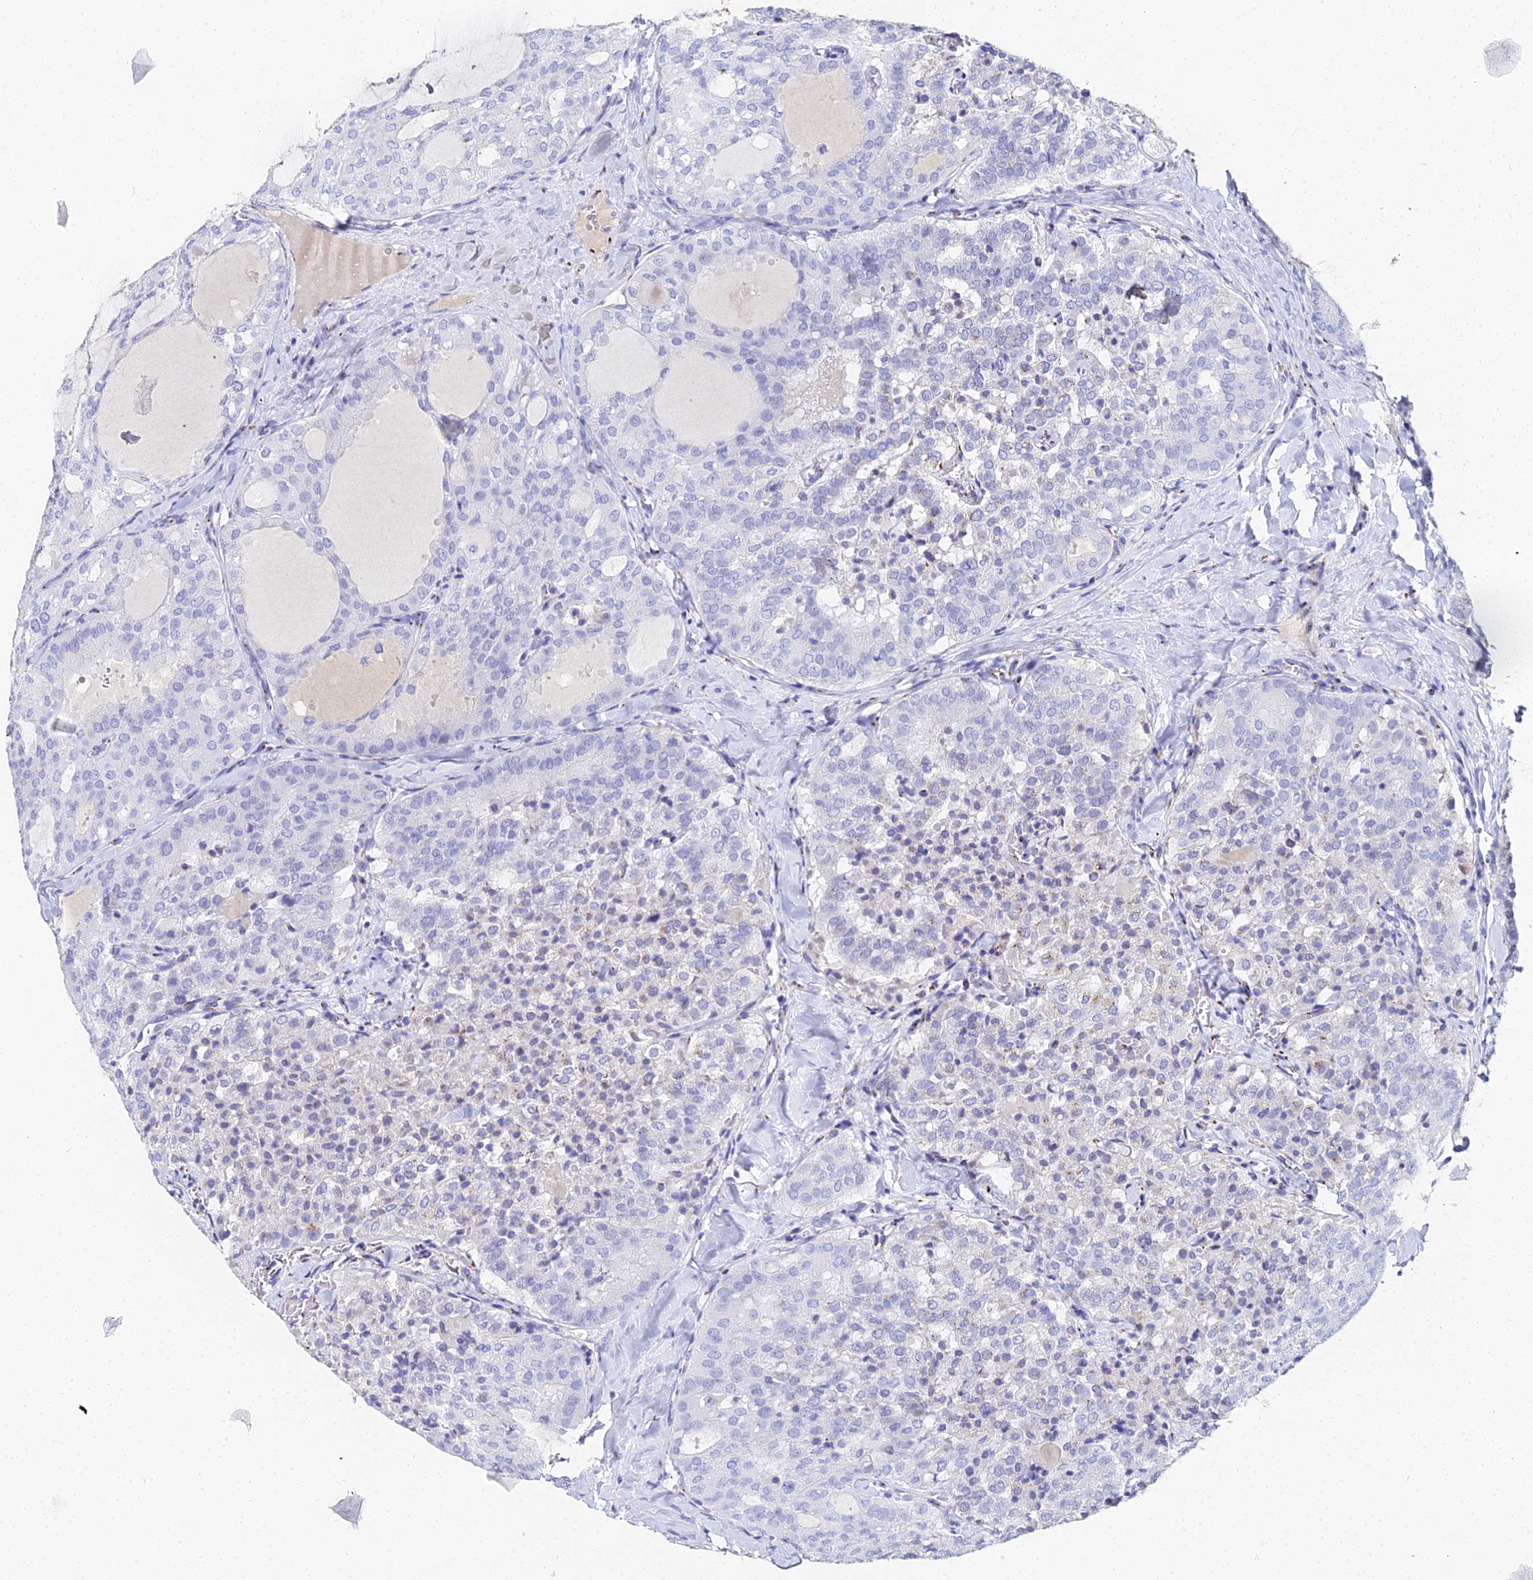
{"staining": {"intensity": "negative", "quantity": "none", "location": "none"}, "tissue": "thyroid cancer", "cell_type": "Tumor cells", "image_type": "cancer", "snomed": [{"axis": "morphology", "description": "Follicular adenoma carcinoma, NOS"}, {"axis": "topography", "description": "Thyroid gland"}], "caption": "Immunohistochemistry photomicrograph of human thyroid cancer stained for a protein (brown), which reveals no staining in tumor cells.", "gene": "ENSG00000268674", "patient": {"sex": "male", "age": 75}}